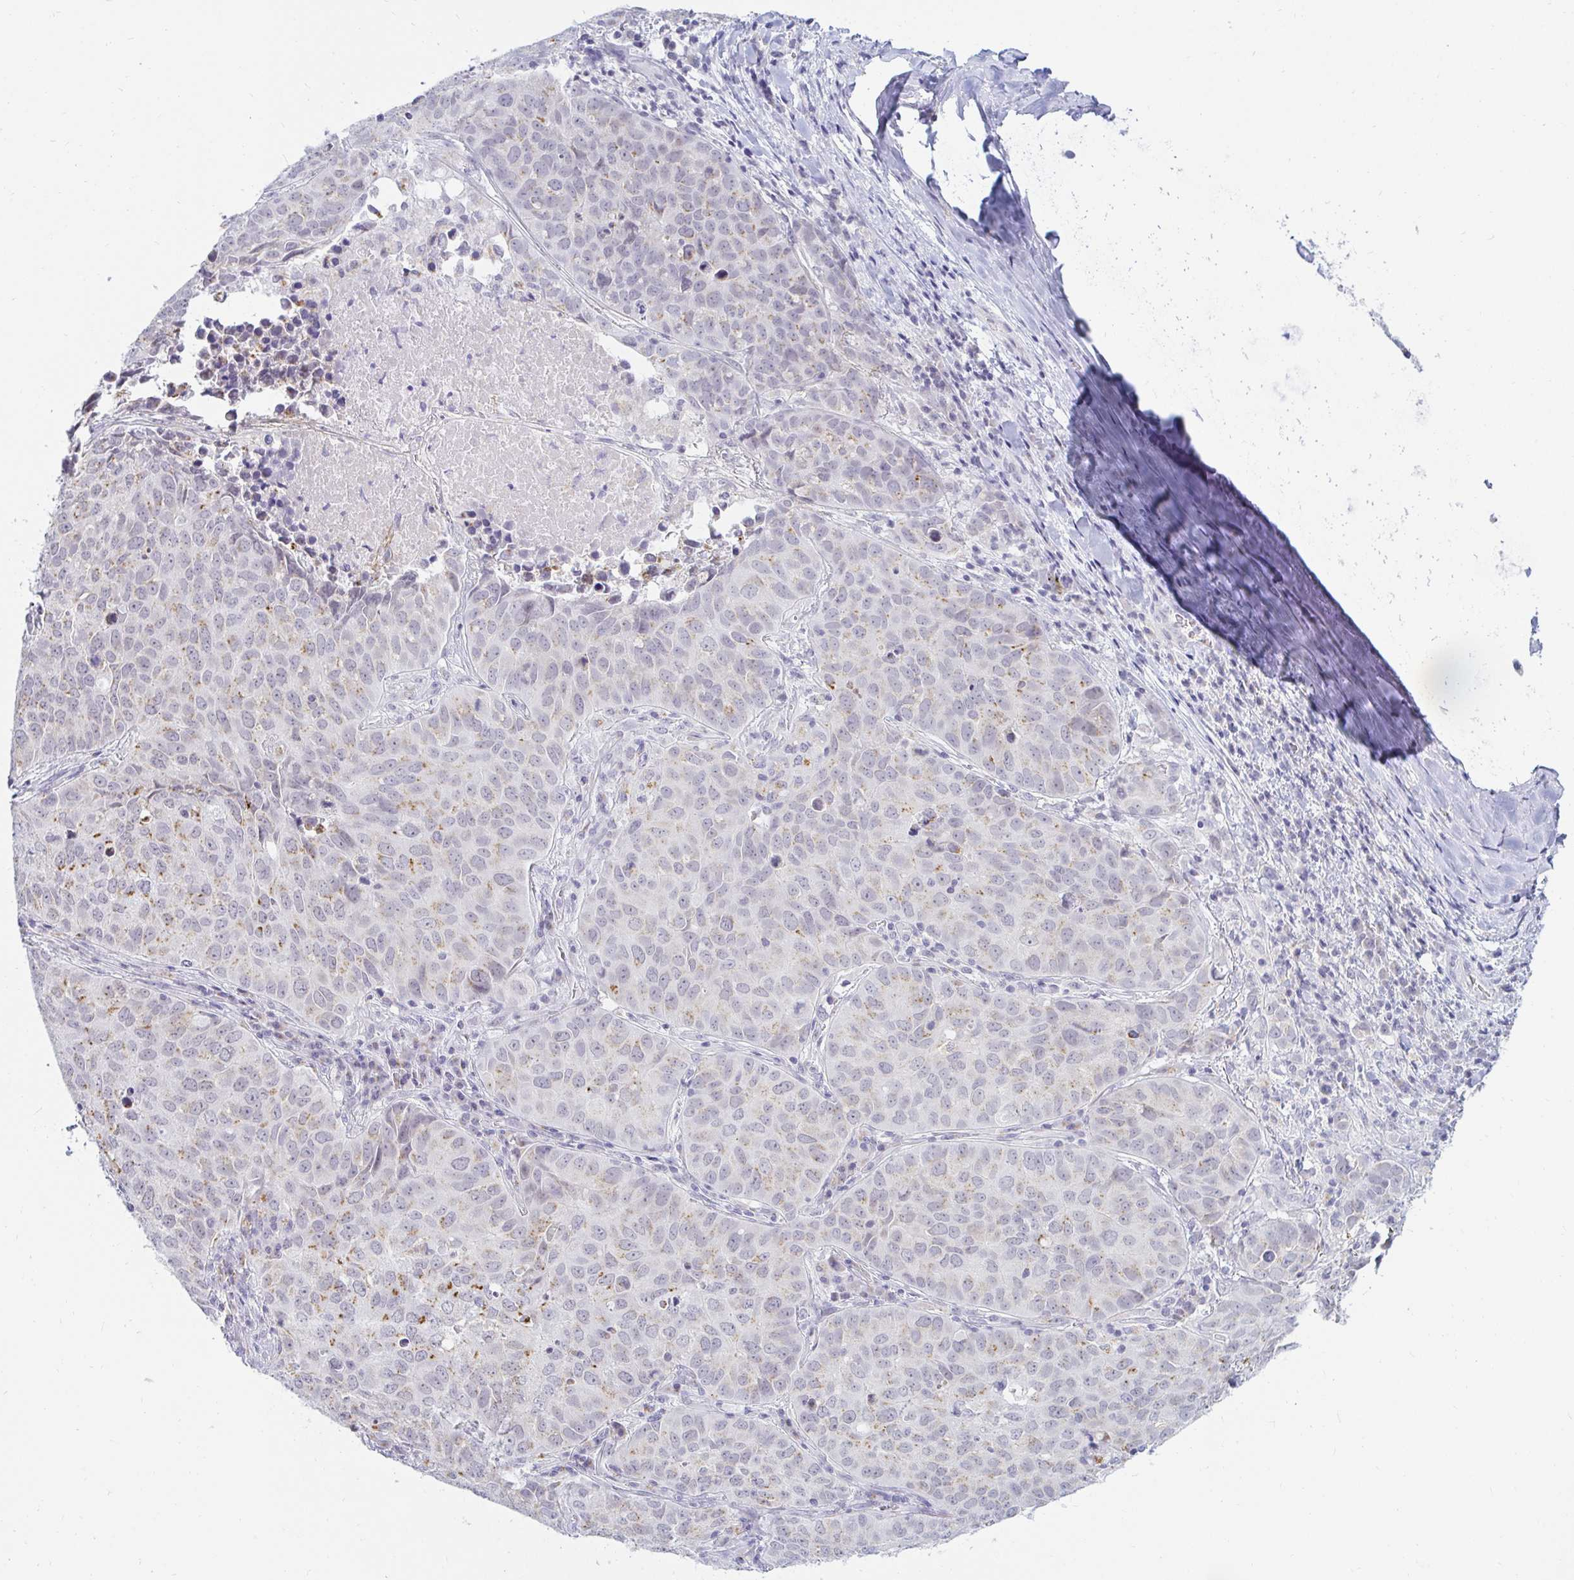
{"staining": {"intensity": "weak", "quantity": ">75%", "location": "cytoplasmic/membranous"}, "tissue": "lung cancer", "cell_type": "Tumor cells", "image_type": "cancer", "snomed": [{"axis": "morphology", "description": "Adenocarcinoma, NOS"}, {"axis": "topography", "description": "Lung"}], "caption": "Immunohistochemical staining of human lung cancer displays low levels of weak cytoplasmic/membranous positivity in about >75% of tumor cells.", "gene": "OR51D1", "patient": {"sex": "female", "age": 50}}